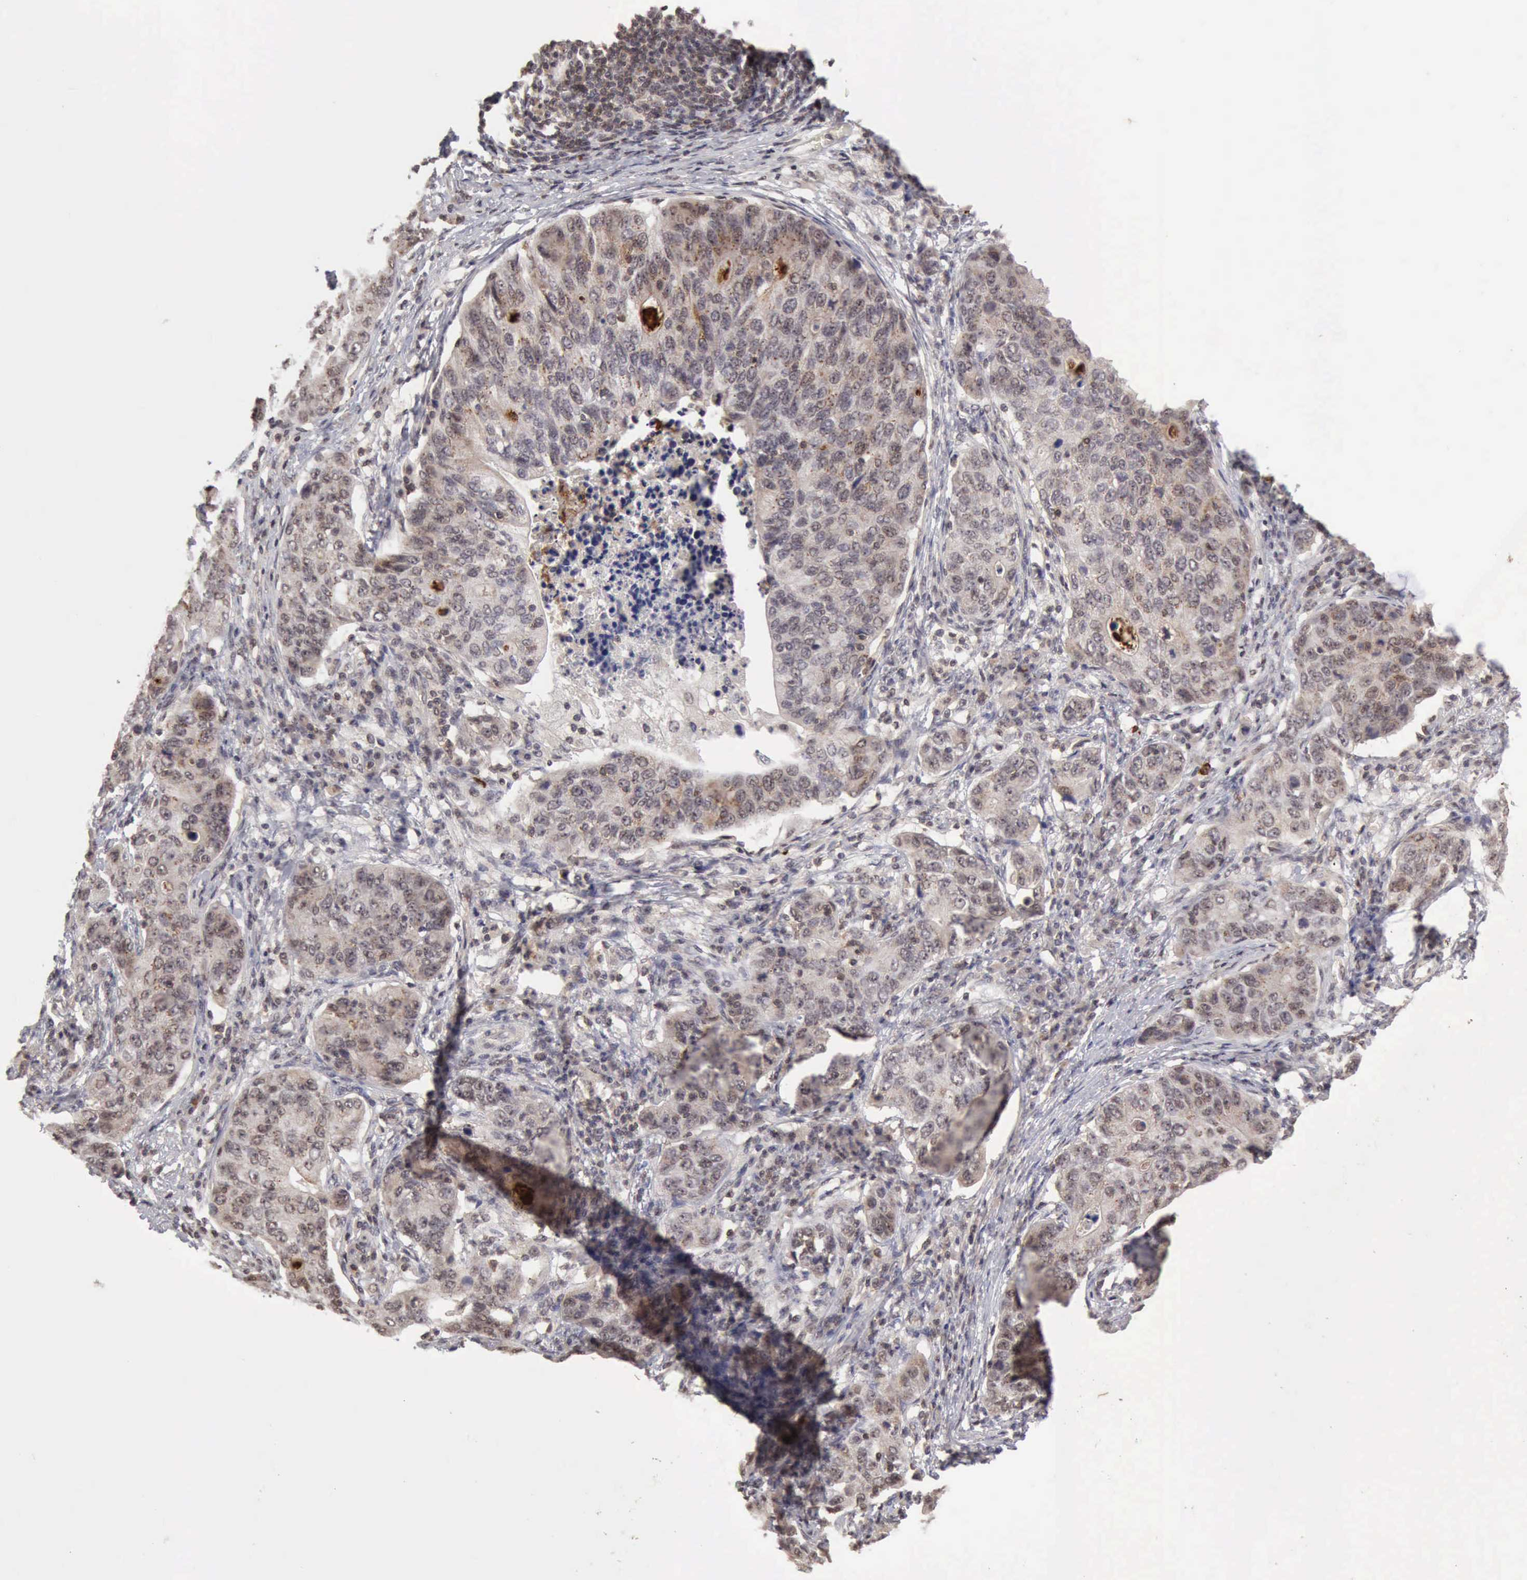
{"staining": {"intensity": "weak", "quantity": "25%-75%", "location": "cytoplasmic/membranous"}, "tissue": "stomach cancer", "cell_type": "Tumor cells", "image_type": "cancer", "snomed": [{"axis": "morphology", "description": "Adenocarcinoma, NOS"}, {"axis": "topography", "description": "Esophagus"}, {"axis": "topography", "description": "Stomach"}], "caption": "IHC histopathology image of human adenocarcinoma (stomach) stained for a protein (brown), which reveals low levels of weak cytoplasmic/membranous positivity in about 25%-75% of tumor cells.", "gene": "CDKN2A", "patient": {"sex": "male", "age": 74}}